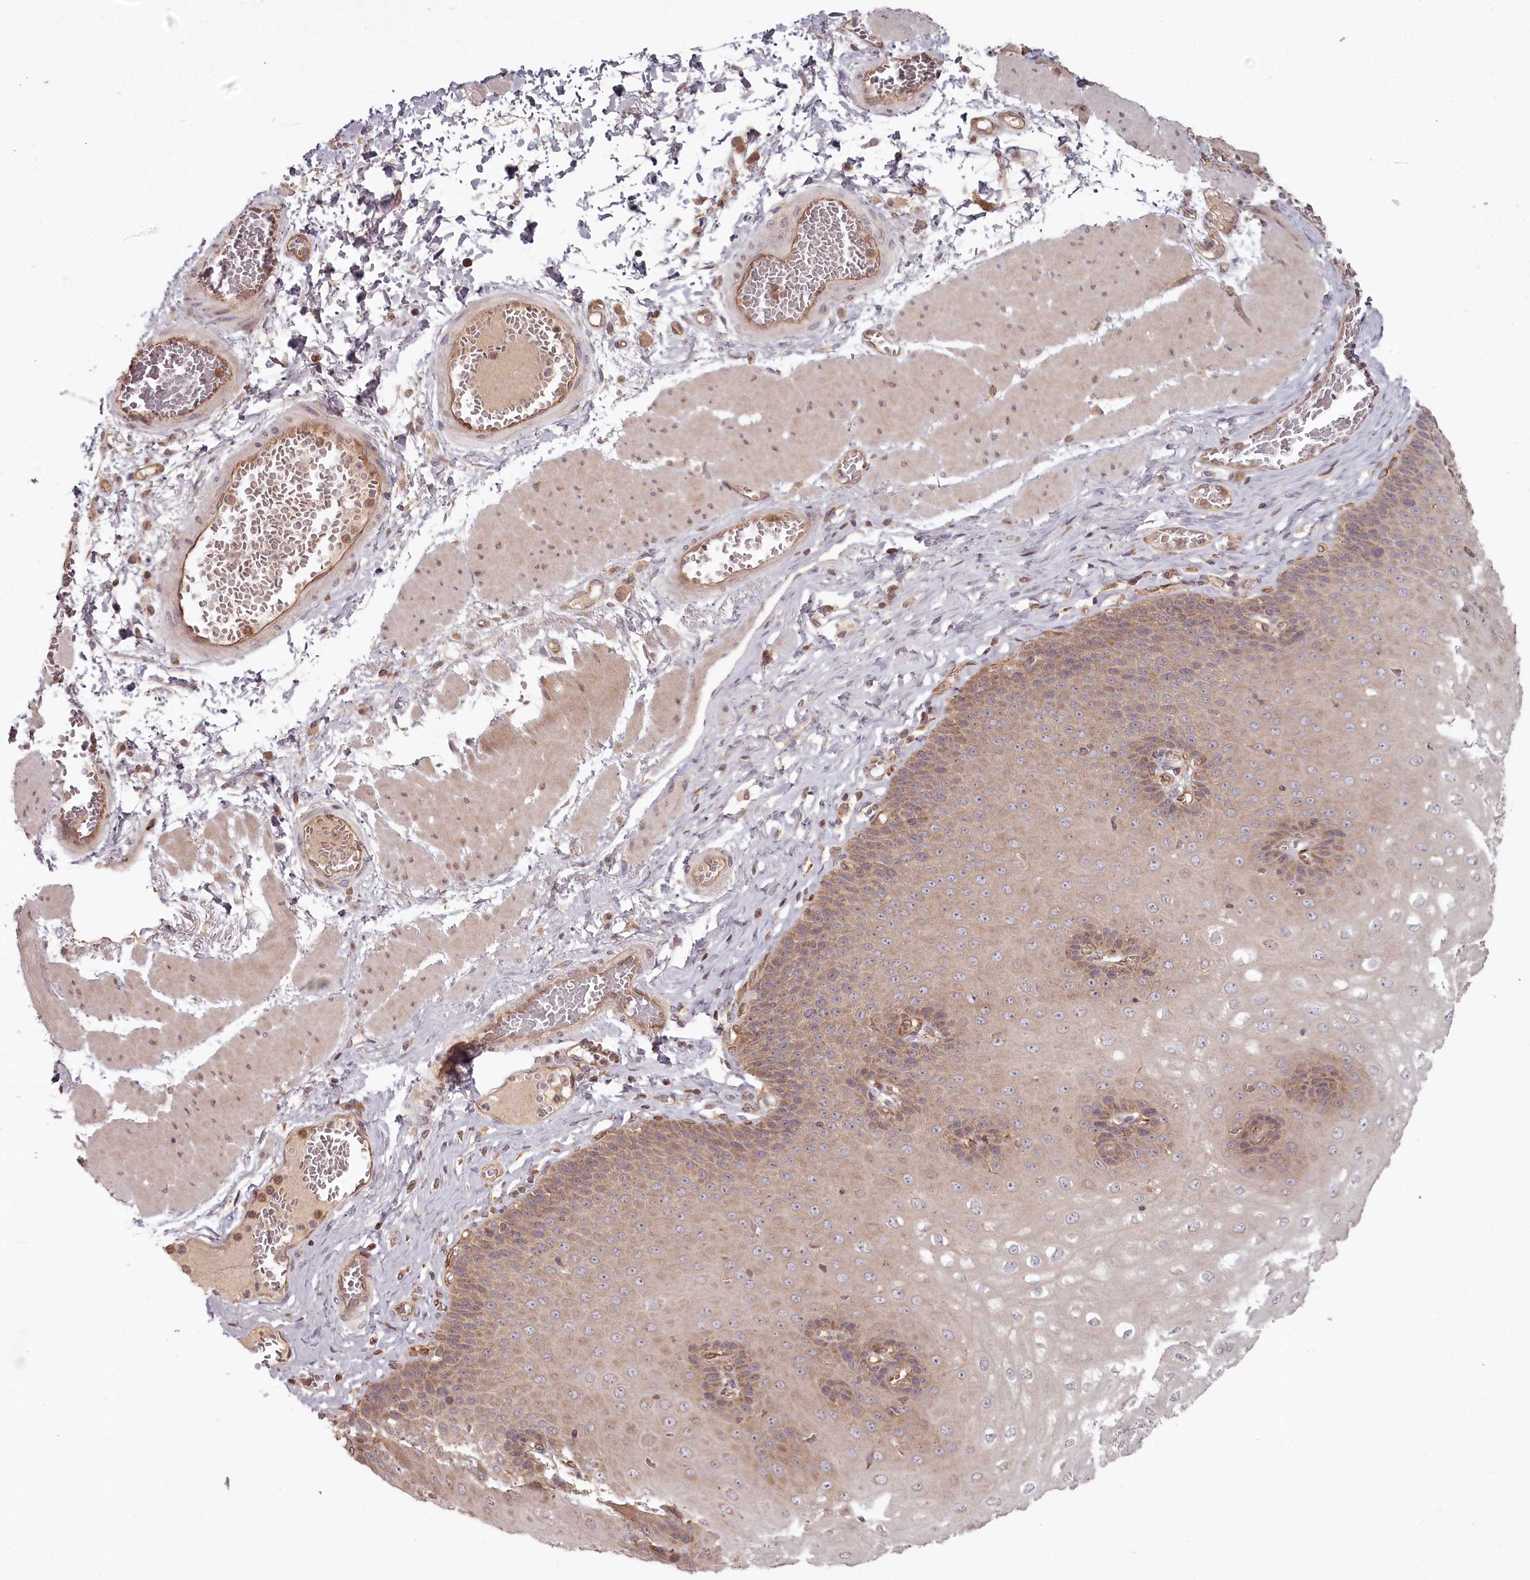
{"staining": {"intensity": "moderate", "quantity": ">75%", "location": "cytoplasmic/membranous"}, "tissue": "esophagus", "cell_type": "Squamous epithelial cells", "image_type": "normal", "snomed": [{"axis": "morphology", "description": "Normal tissue, NOS"}, {"axis": "topography", "description": "Esophagus"}], "caption": "High-power microscopy captured an immunohistochemistry image of unremarkable esophagus, revealing moderate cytoplasmic/membranous positivity in about >75% of squamous epithelial cells. (Brightfield microscopy of DAB IHC at high magnification).", "gene": "TMIE", "patient": {"sex": "male", "age": 60}}